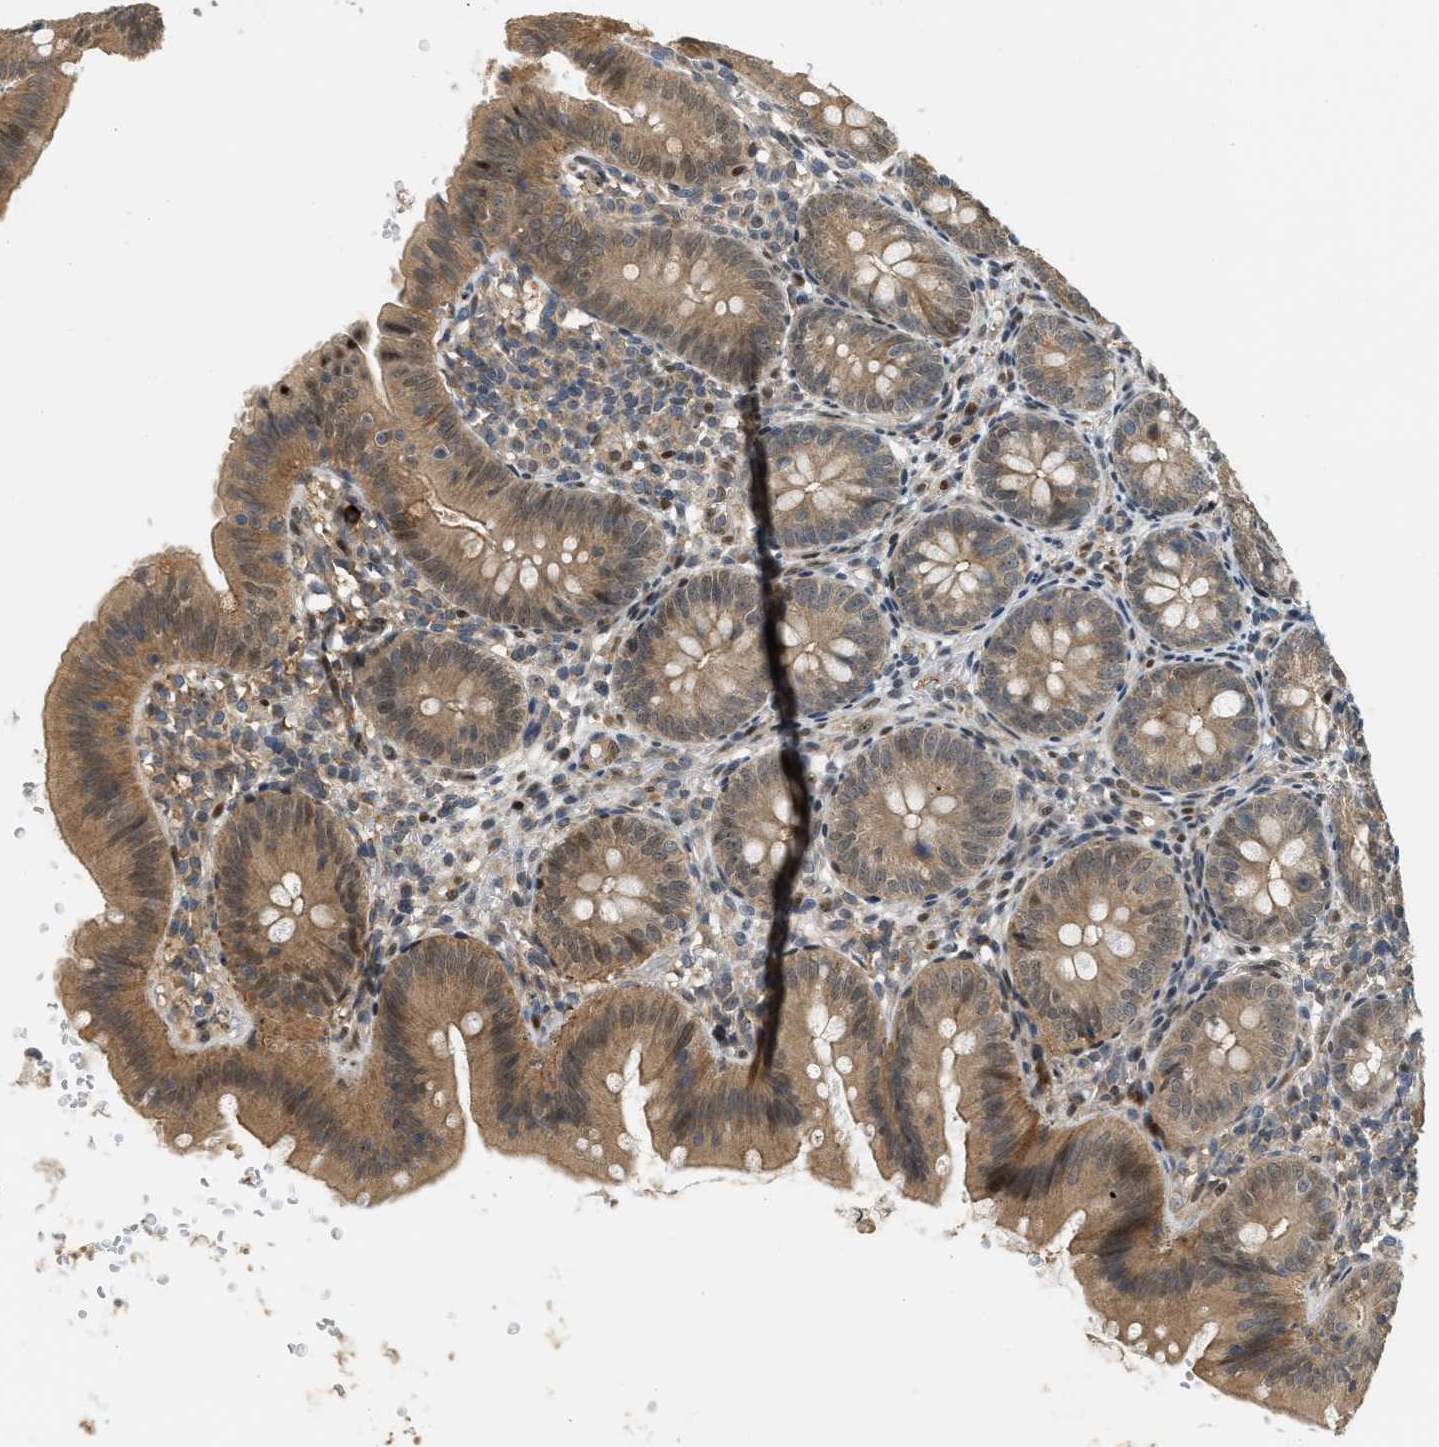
{"staining": {"intensity": "moderate", "quantity": ">75%", "location": "cytoplasmic/membranous"}, "tissue": "appendix", "cell_type": "Glandular cells", "image_type": "normal", "snomed": [{"axis": "morphology", "description": "Normal tissue, NOS"}, {"axis": "topography", "description": "Appendix"}], "caption": "This histopathology image shows immunohistochemistry staining of normal appendix, with medium moderate cytoplasmic/membranous staining in about >75% of glandular cells.", "gene": "TRAPPC14", "patient": {"sex": "male", "age": 1}}